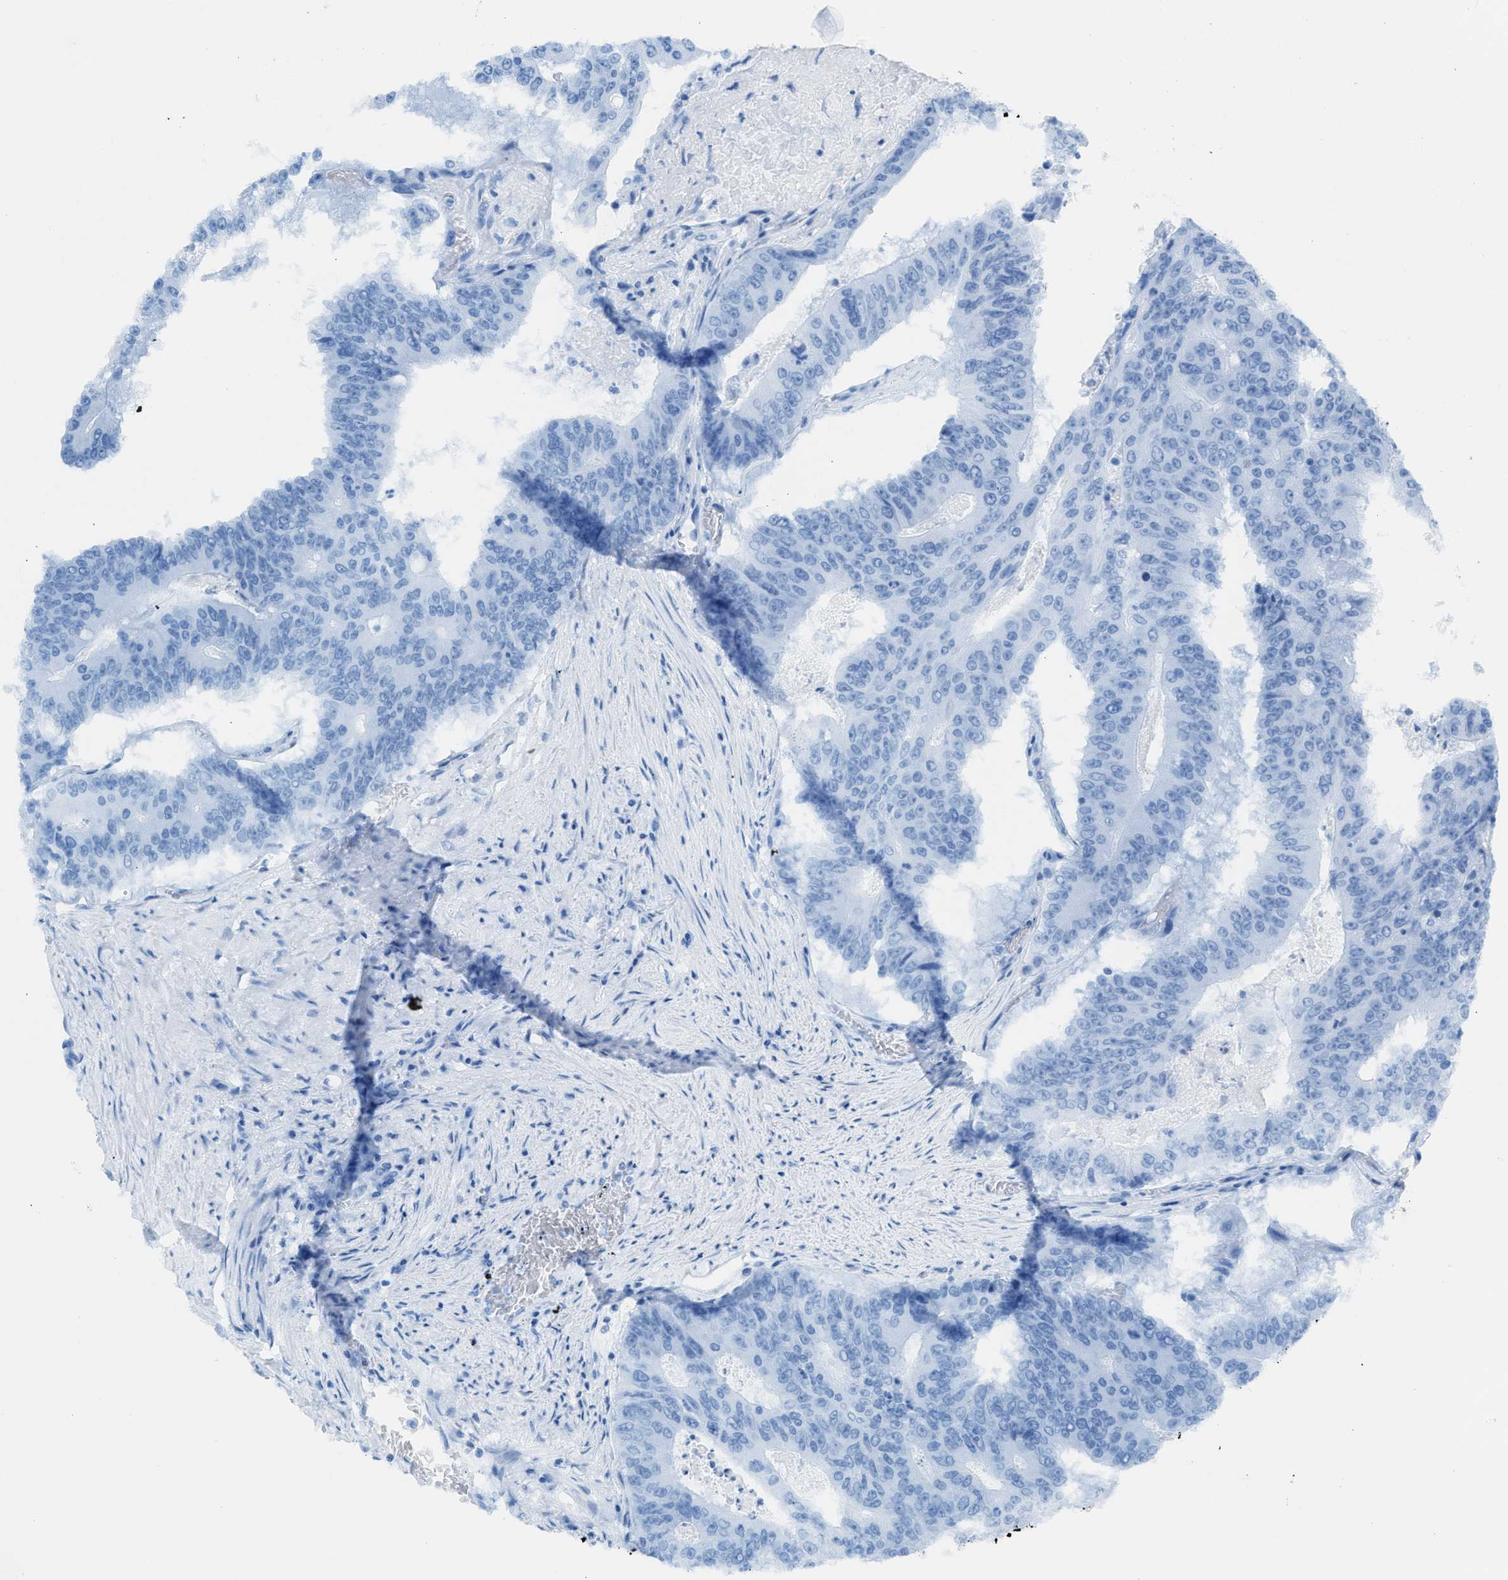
{"staining": {"intensity": "negative", "quantity": "none", "location": "none"}, "tissue": "colorectal cancer", "cell_type": "Tumor cells", "image_type": "cancer", "snomed": [{"axis": "morphology", "description": "Adenocarcinoma, NOS"}, {"axis": "topography", "description": "Colon"}], "caption": "Immunohistochemistry (IHC) of colorectal cancer shows no staining in tumor cells. (DAB (3,3'-diaminobenzidine) immunohistochemistry (IHC) with hematoxylin counter stain).", "gene": "CFAP77", "patient": {"sex": "male", "age": 87}}